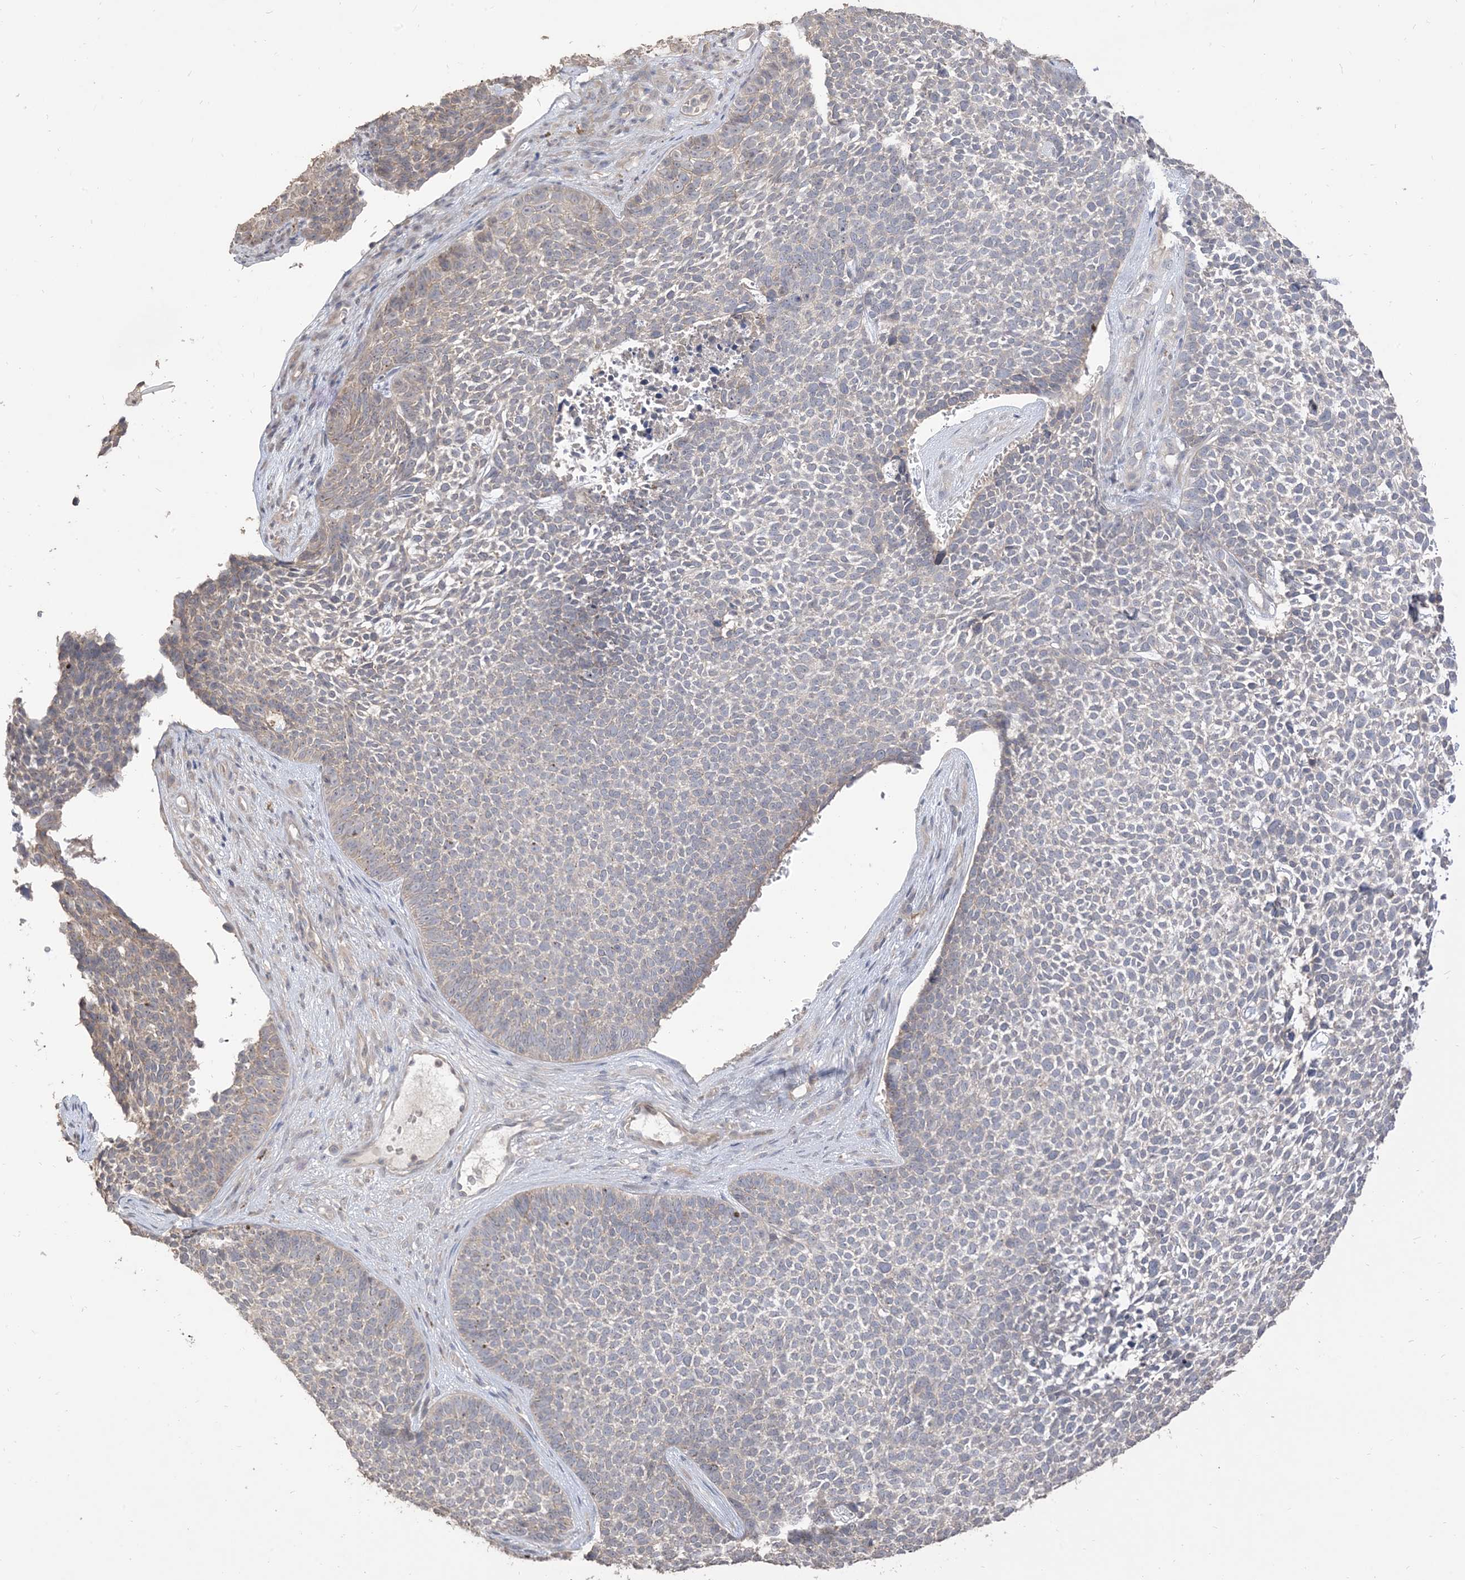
{"staining": {"intensity": "negative", "quantity": "none", "location": "none"}, "tissue": "skin cancer", "cell_type": "Tumor cells", "image_type": "cancer", "snomed": [{"axis": "morphology", "description": "Basal cell carcinoma"}, {"axis": "topography", "description": "Skin"}], "caption": "DAB (3,3'-diaminobenzidine) immunohistochemical staining of skin cancer shows no significant expression in tumor cells.", "gene": "RNF175", "patient": {"sex": "female", "age": 84}}